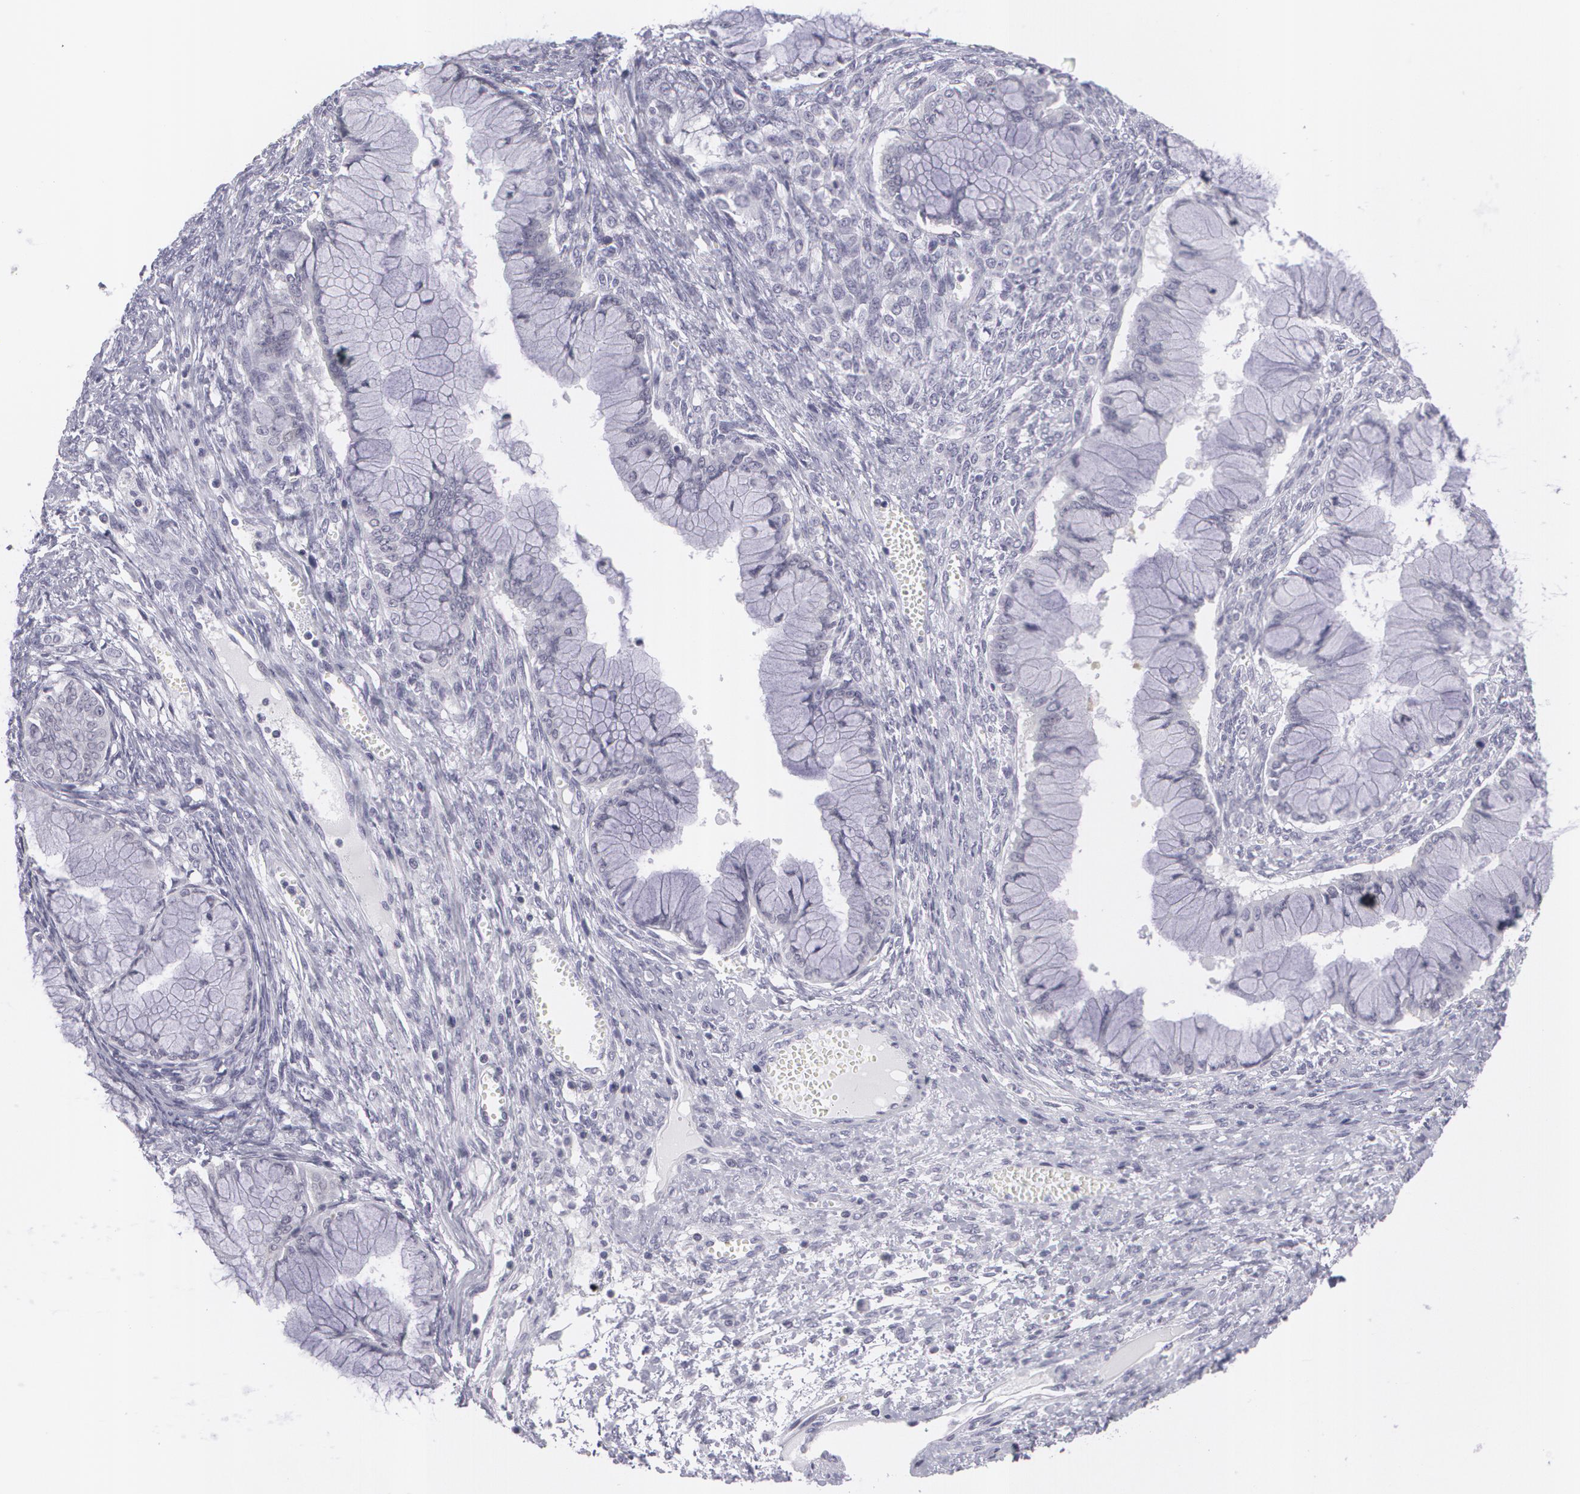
{"staining": {"intensity": "negative", "quantity": "none", "location": "none"}, "tissue": "ovarian cancer", "cell_type": "Tumor cells", "image_type": "cancer", "snomed": [{"axis": "morphology", "description": "Cystadenocarcinoma, mucinous, NOS"}, {"axis": "topography", "description": "Ovary"}], "caption": "IHC of human mucinous cystadenocarcinoma (ovarian) shows no staining in tumor cells.", "gene": "MBNL3", "patient": {"sex": "female", "age": 63}}